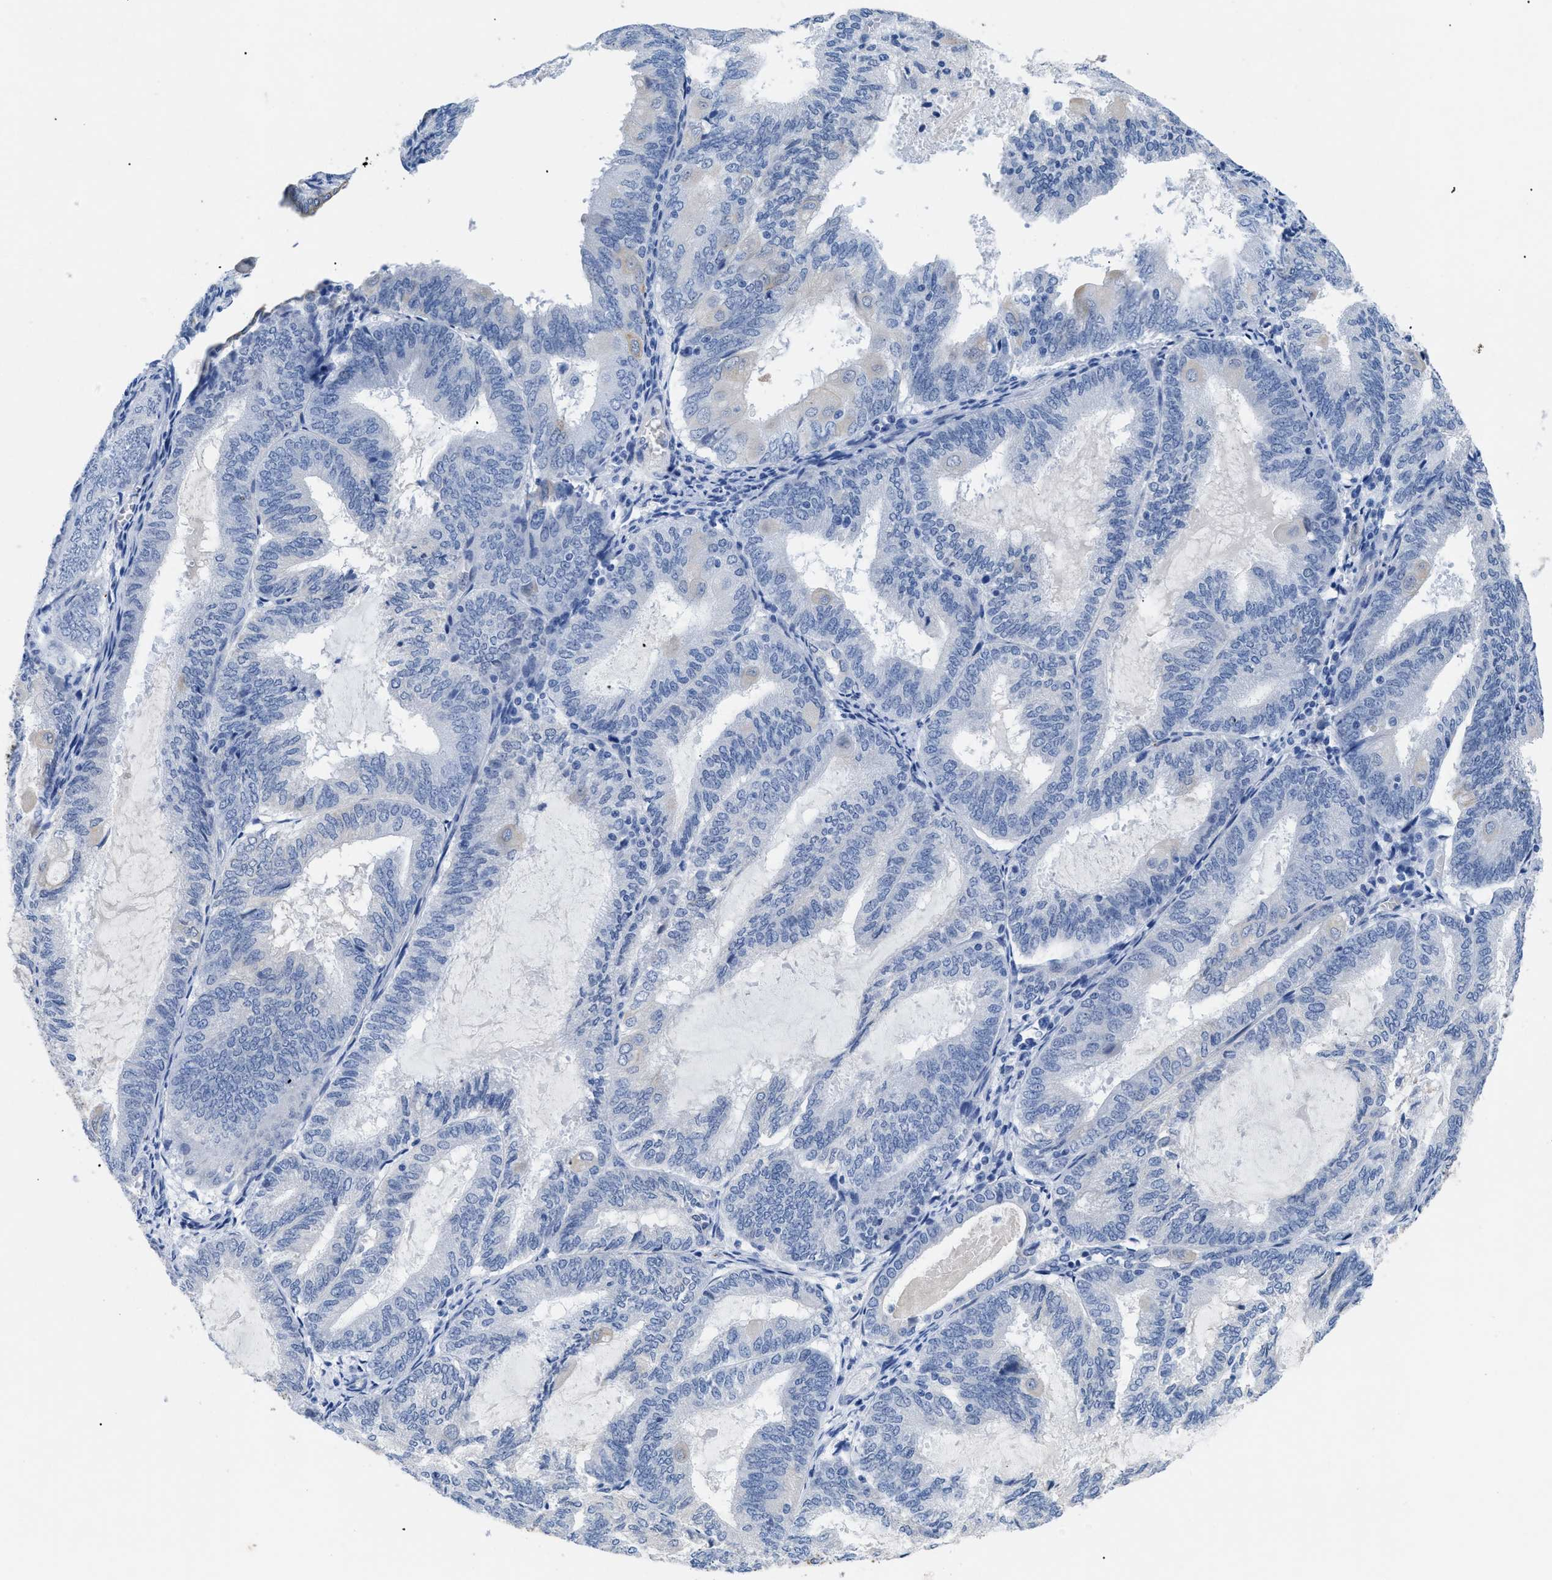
{"staining": {"intensity": "negative", "quantity": "none", "location": "none"}, "tissue": "endometrial cancer", "cell_type": "Tumor cells", "image_type": "cancer", "snomed": [{"axis": "morphology", "description": "Adenocarcinoma, NOS"}, {"axis": "topography", "description": "Endometrium"}], "caption": "An immunohistochemistry (IHC) photomicrograph of endometrial cancer (adenocarcinoma) is shown. There is no staining in tumor cells of endometrial cancer (adenocarcinoma).", "gene": "TMEM68", "patient": {"sex": "female", "age": 81}}